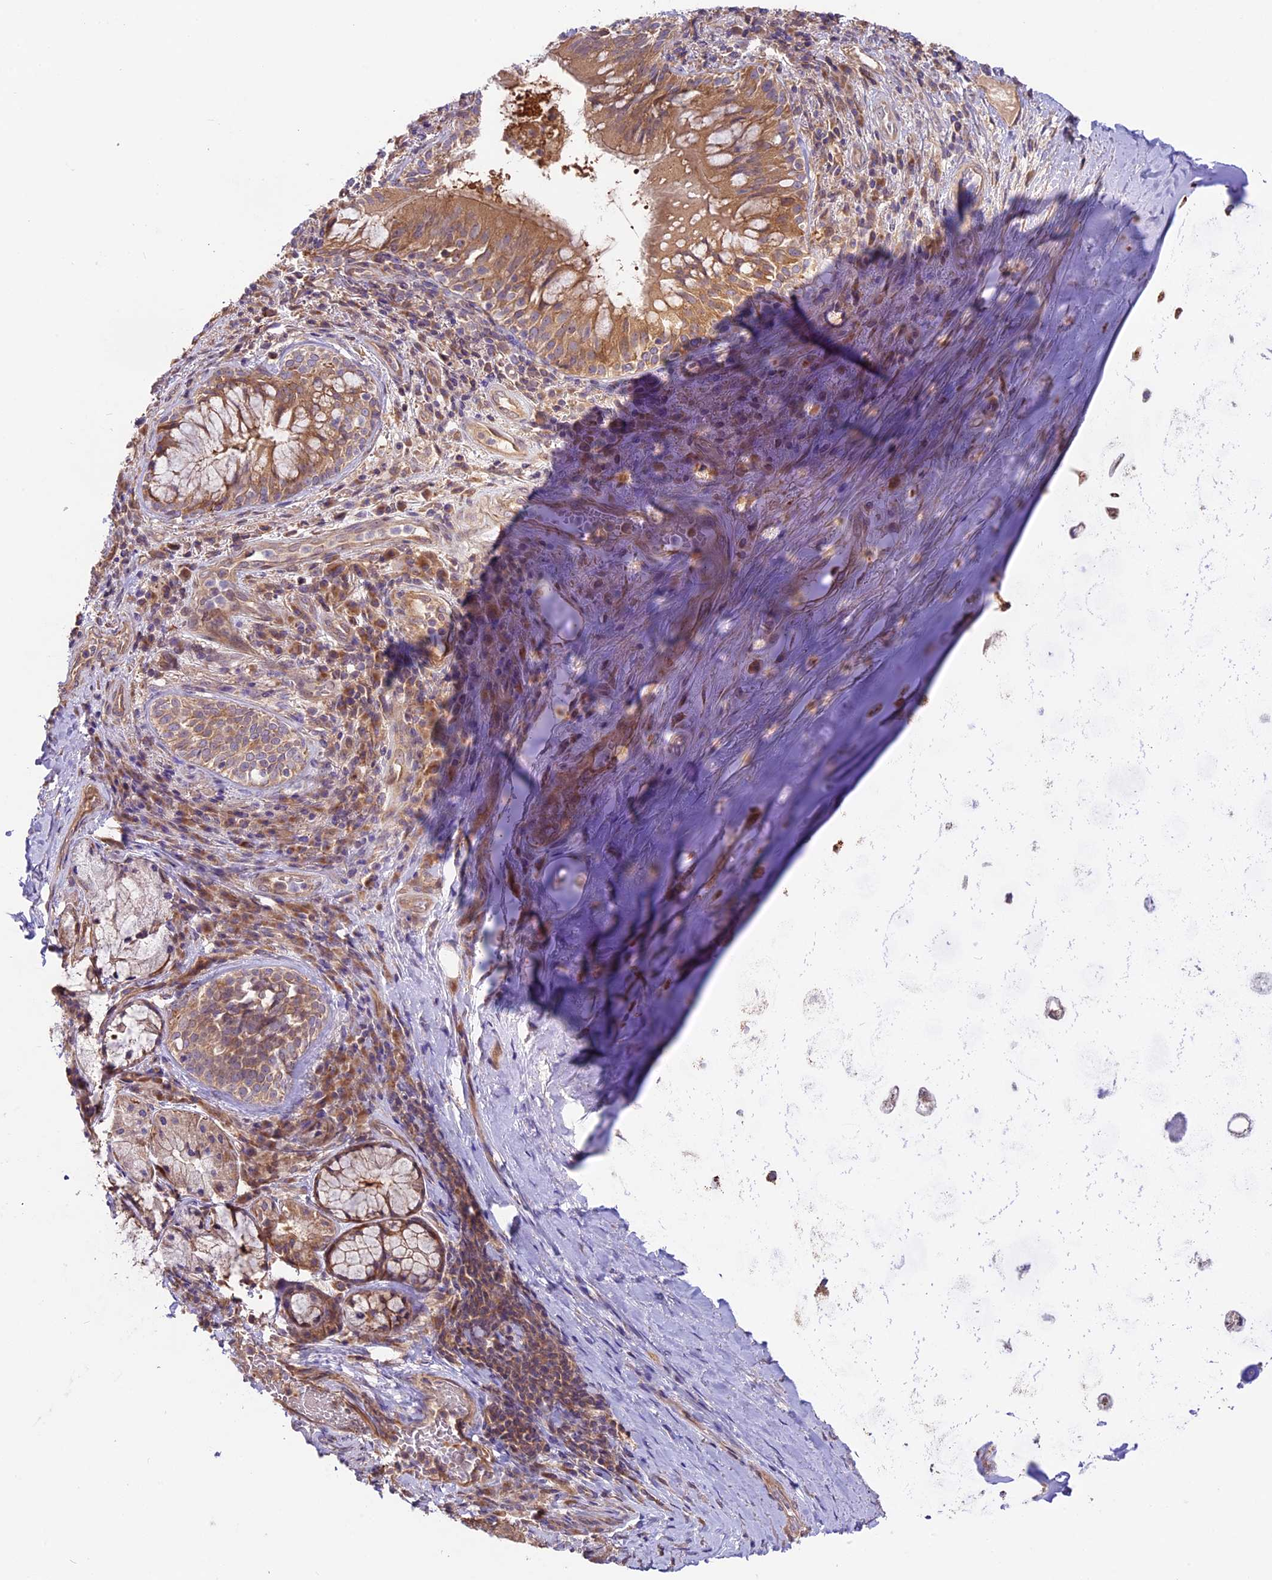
{"staining": {"intensity": "negative", "quantity": "none", "location": "none"}, "tissue": "adipose tissue", "cell_type": "Adipocytes", "image_type": "normal", "snomed": [{"axis": "morphology", "description": "Normal tissue, NOS"}, {"axis": "morphology", "description": "Squamous cell carcinoma, NOS"}, {"axis": "topography", "description": "Bronchus"}, {"axis": "topography", "description": "Lung"}], "caption": "Normal adipose tissue was stained to show a protein in brown. There is no significant staining in adipocytes.", "gene": "COG8", "patient": {"sex": "male", "age": 64}}